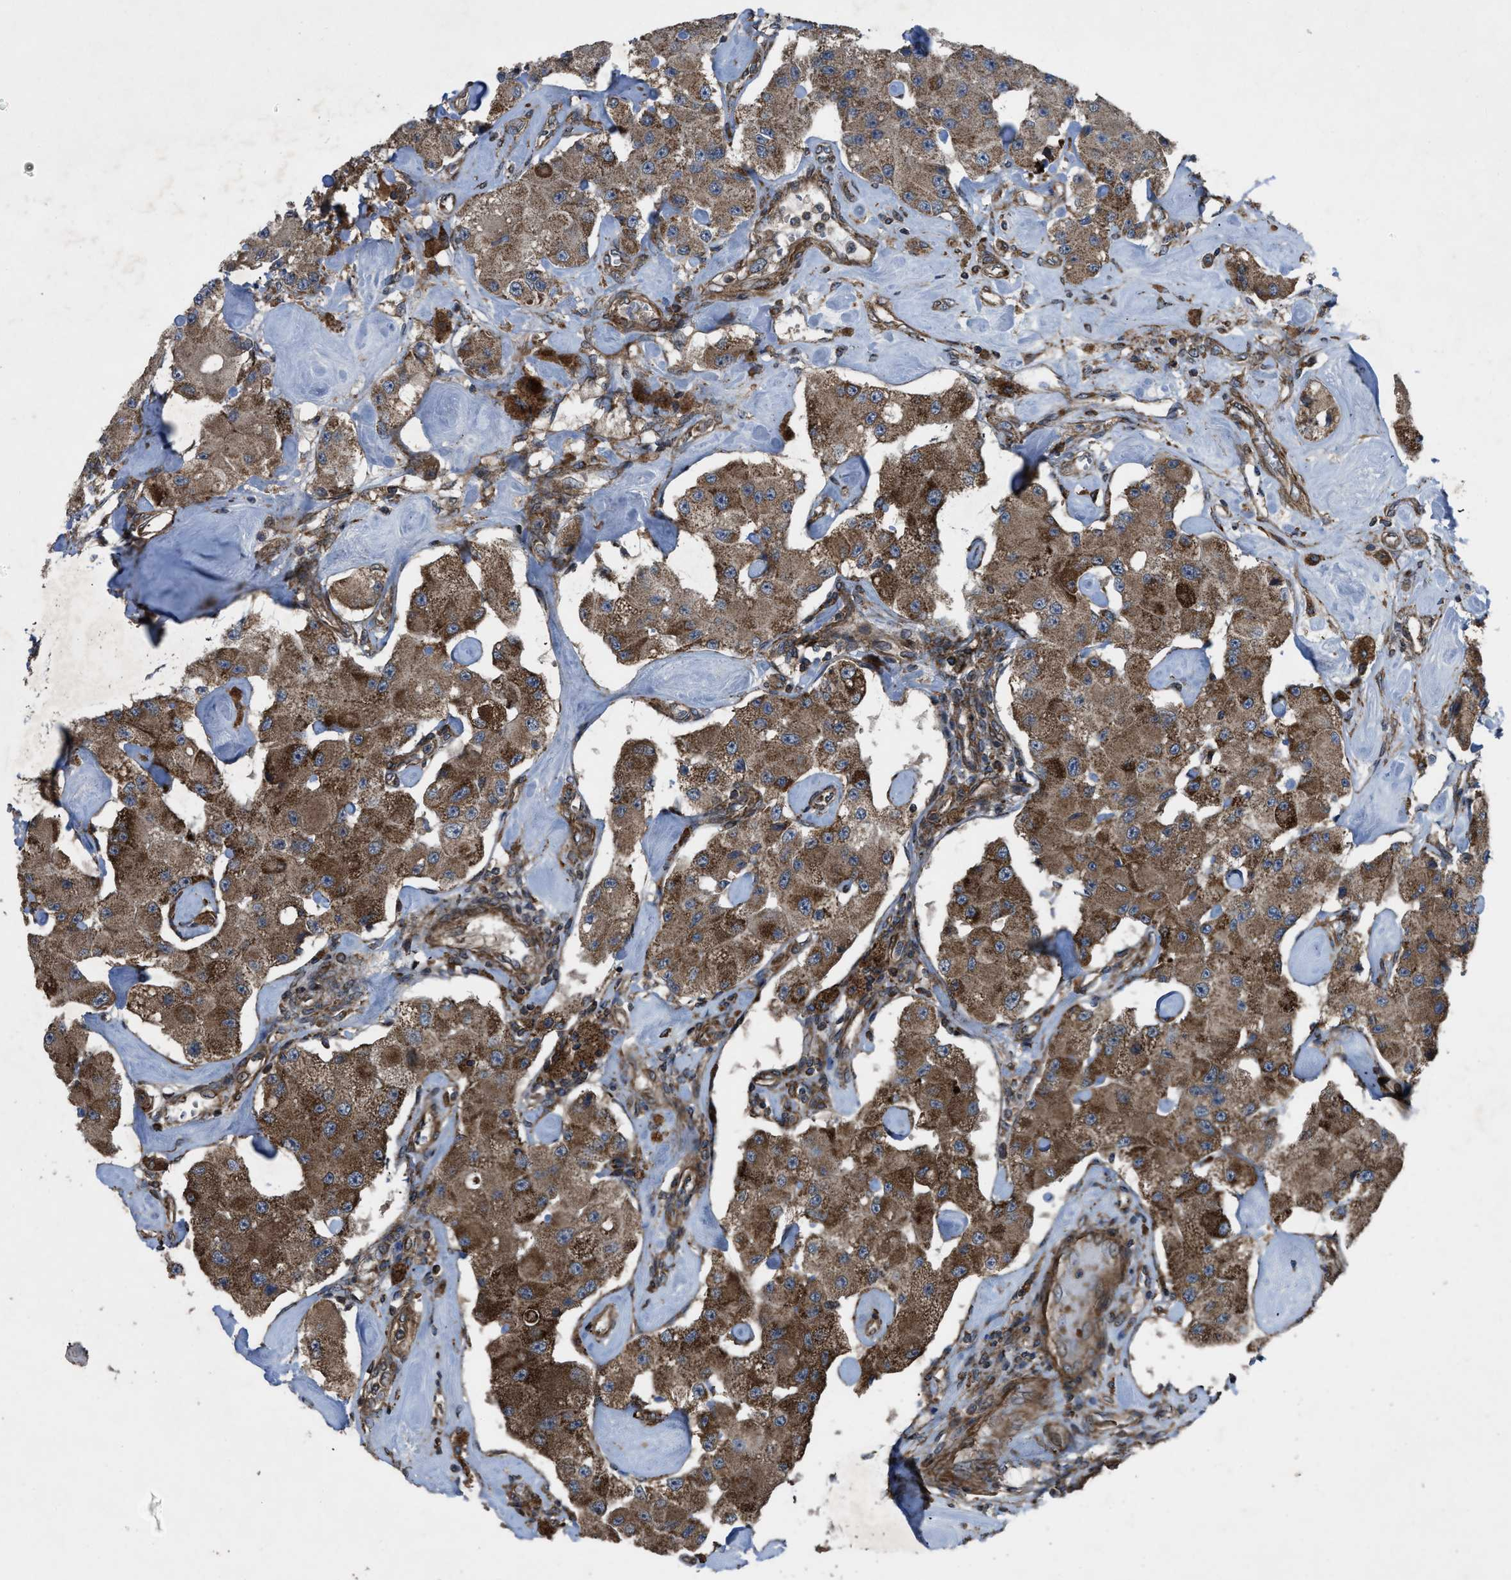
{"staining": {"intensity": "moderate", "quantity": ">75%", "location": "cytoplasmic/membranous"}, "tissue": "carcinoid", "cell_type": "Tumor cells", "image_type": "cancer", "snomed": [{"axis": "morphology", "description": "Carcinoid, malignant, NOS"}, {"axis": "topography", "description": "Pancreas"}], "caption": "A photomicrograph showing moderate cytoplasmic/membranous positivity in about >75% of tumor cells in malignant carcinoid, as visualized by brown immunohistochemical staining.", "gene": "PER3", "patient": {"sex": "male", "age": 41}}